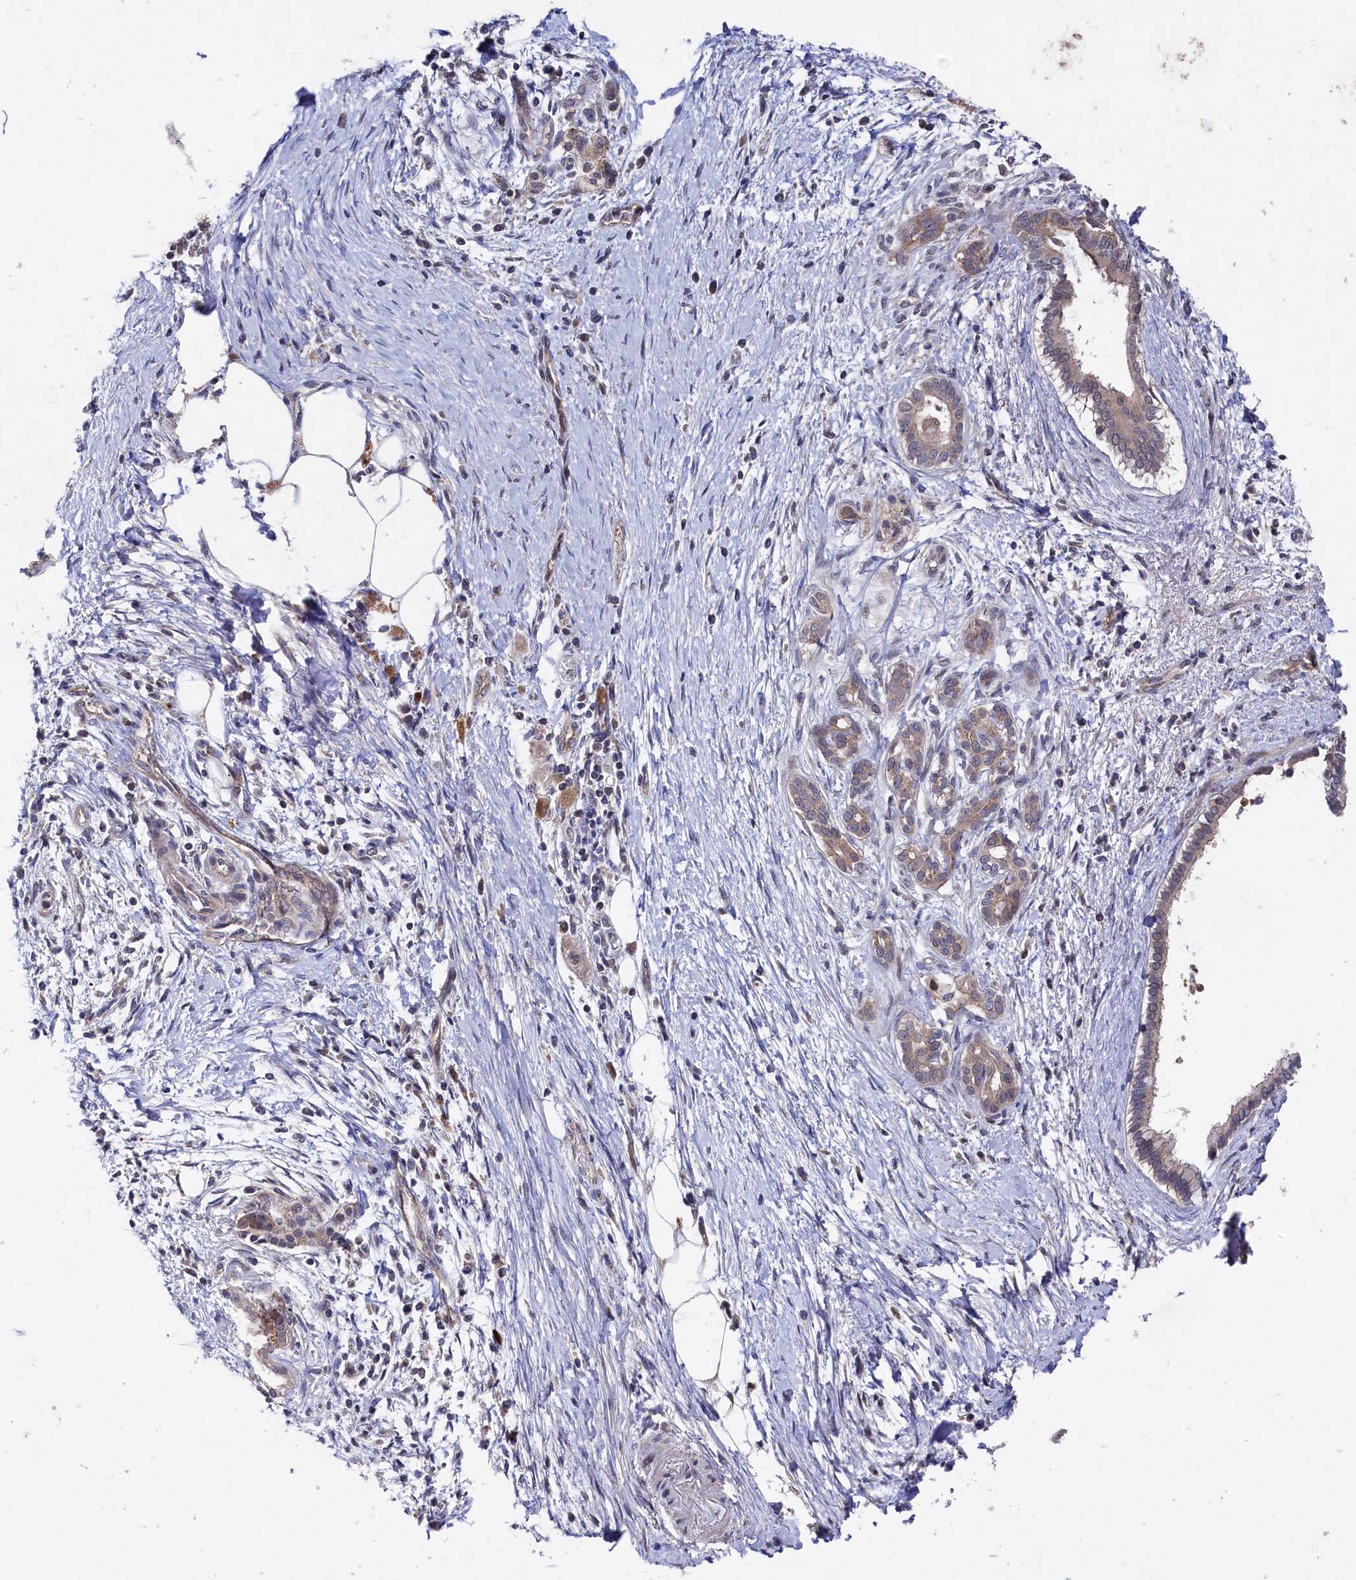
{"staining": {"intensity": "moderate", "quantity": "25%-75%", "location": "cytoplasmic/membranous"}, "tissue": "pancreatic cancer", "cell_type": "Tumor cells", "image_type": "cancer", "snomed": [{"axis": "morphology", "description": "Adenocarcinoma, NOS"}, {"axis": "topography", "description": "Pancreas"}], "caption": "Pancreatic adenocarcinoma was stained to show a protein in brown. There is medium levels of moderate cytoplasmic/membranous positivity in approximately 25%-75% of tumor cells. Using DAB (3,3'-diaminobenzidine) (brown) and hematoxylin (blue) stains, captured at high magnification using brightfield microscopy.", "gene": "SUPV3L1", "patient": {"sex": "male", "age": 58}}